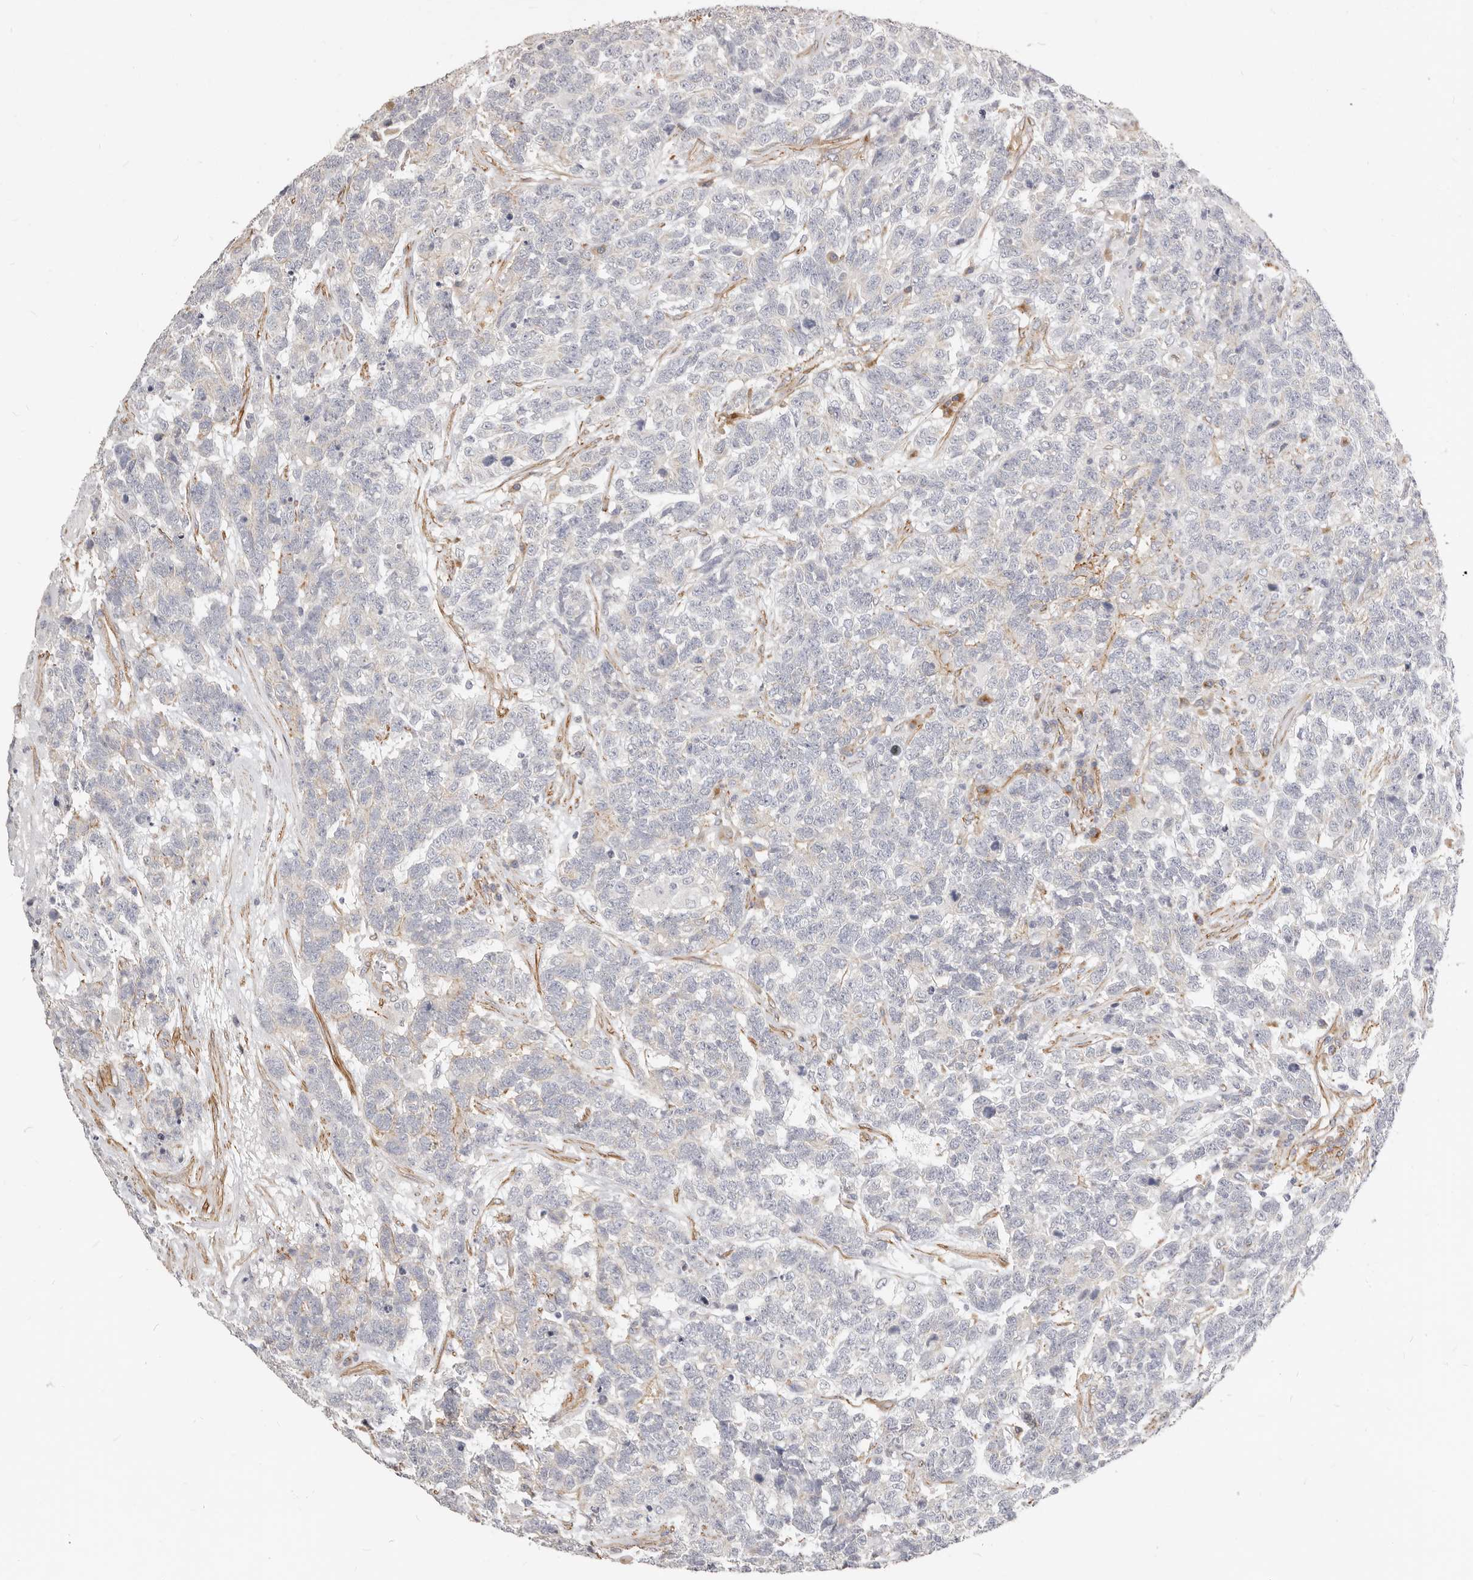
{"staining": {"intensity": "negative", "quantity": "none", "location": "none"}, "tissue": "testis cancer", "cell_type": "Tumor cells", "image_type": "cancer", "snomed": [{"axis": "morphology", "description": "Carcinoma, Embryonal, NOS"}, {"axis": "topography", "description": "Testis"}], "caption": "Testis cancer was stained to show a protein in brown. There is no significant expression in tumor cells.", "gene": "RABAC1", "patient": {"sex": "male", "age": 26}}